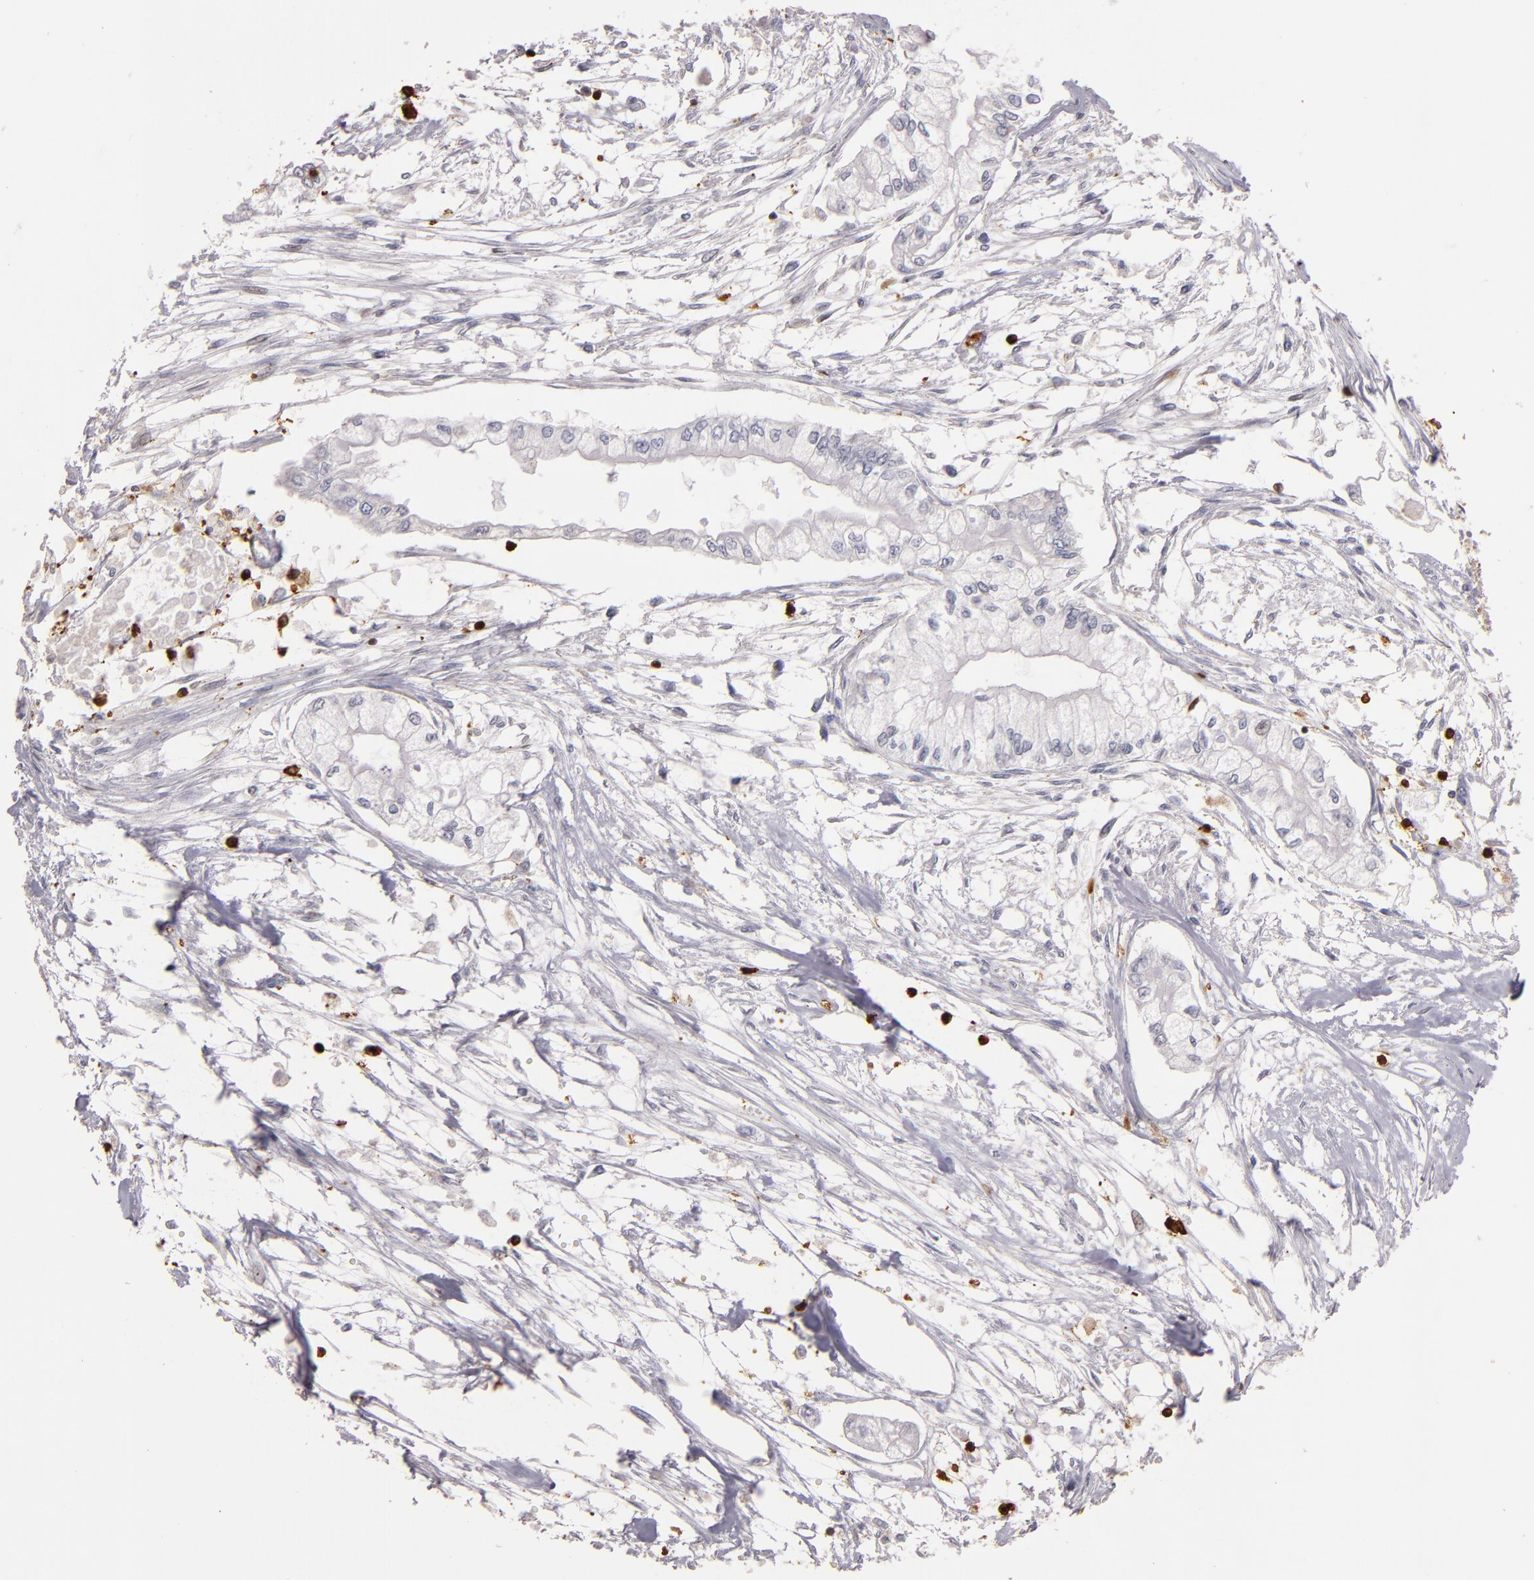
{"staining": {"intensity": "negative", "quantity": "none", "location": "none"}, "tissue": "pancreatic cancer", "cell_type": "Tumor cells", "image_type": "cancer", "snomed": [{"axis": "morphology", "description": "Adenocarcinoma, NOS"}, {"axis": "topography", "description": "Pancreas"}], "caption": "Immunohistochemistry micrograph of human pancreatic adenocarcinoma stained for a protein (brown), which reveals no staining in tumor cells.", "gene": "WAS", "patient": {"sex": "male", "age": 79}}